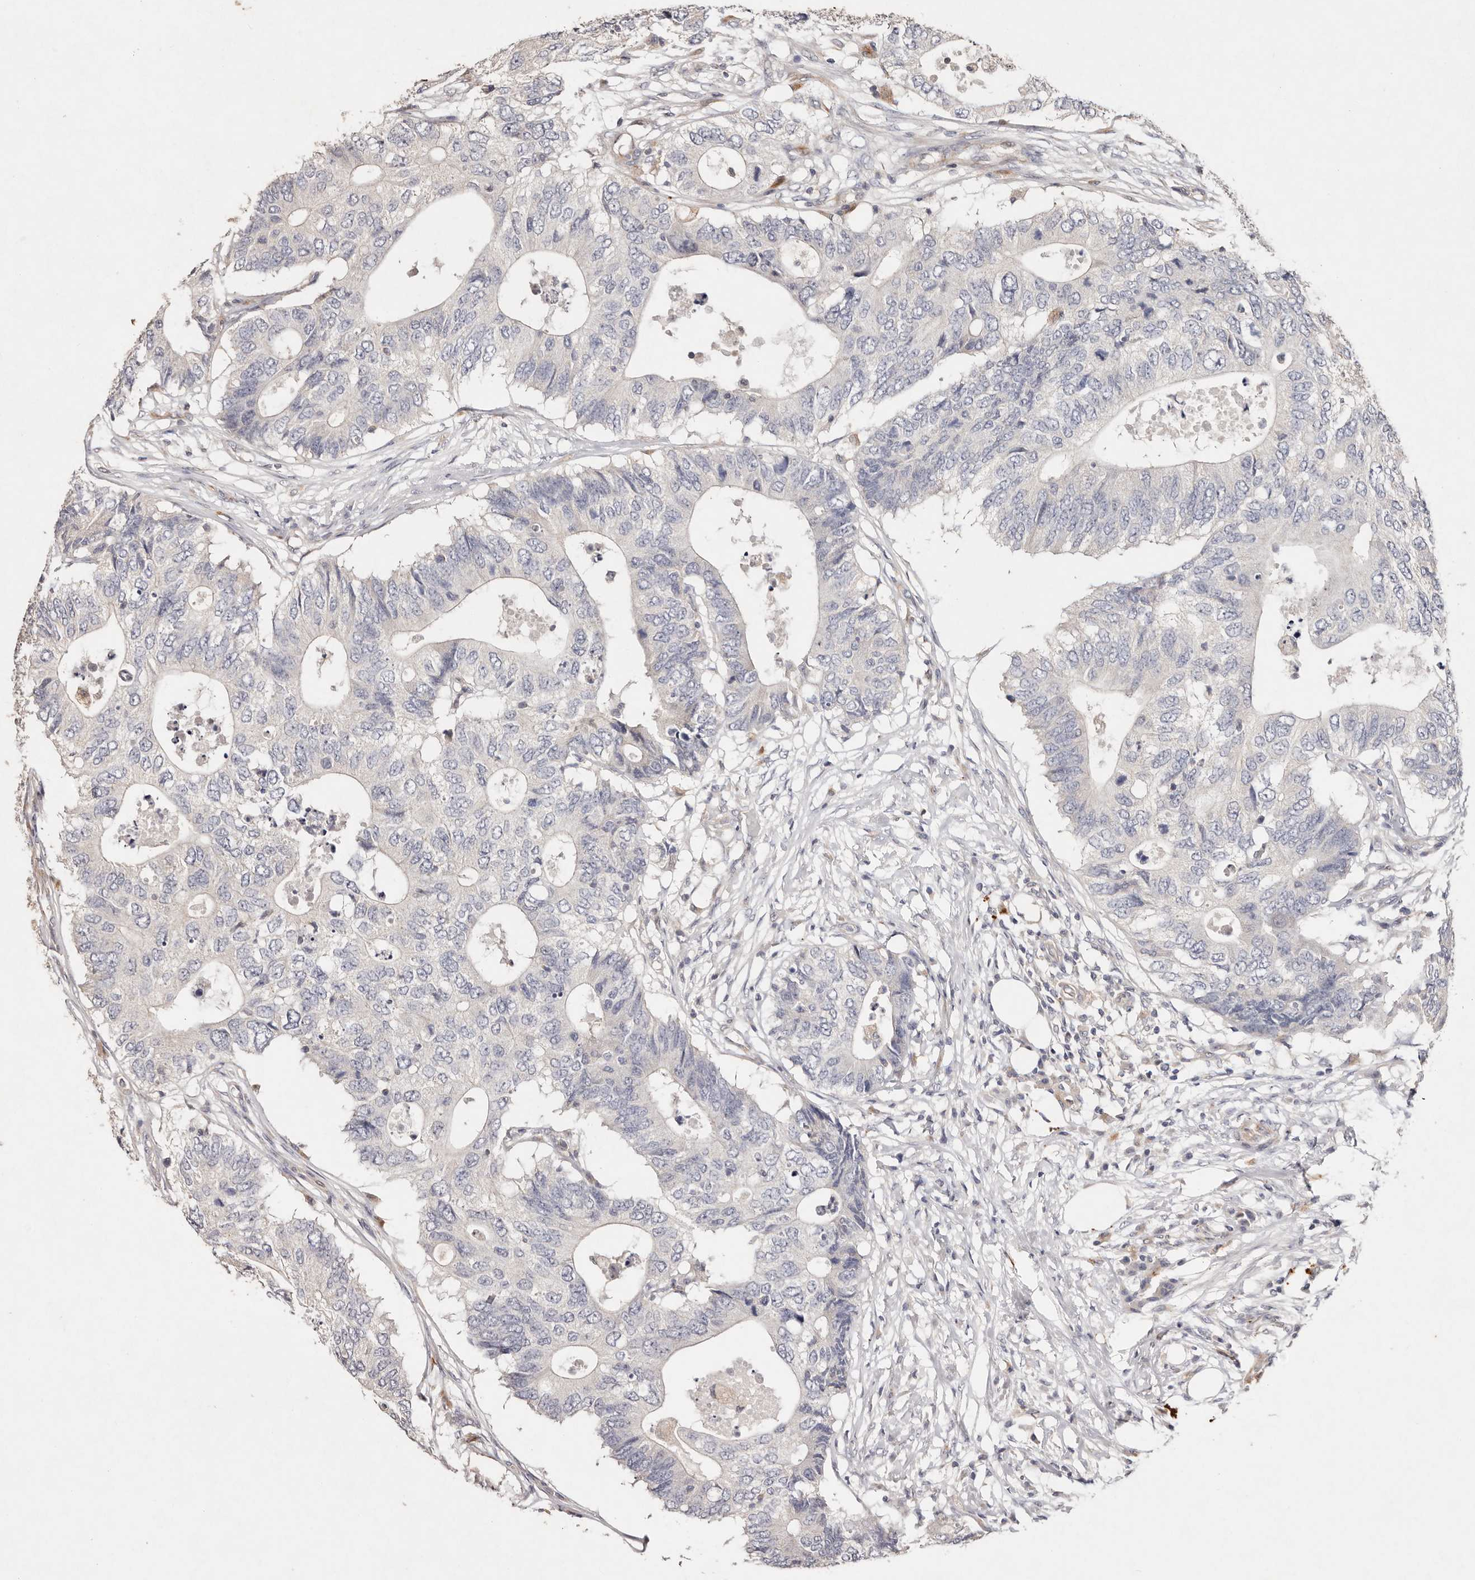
{"staining": {"intensity": "negative", "quantity": "none", "location": "none"}, "tissue": "colorectal cancer", "cell_type": "Tumor cells", "image_type": "cancer", "snomed": [{"axis": "morphology", "description": "Adenocarcinoma, NOS"}, {"axis": "topography", "description": "Colon"}], "caption": "Immunohistochemistry image of human adenocarcinoma (colorectal) stained for a protein (brown), which reveals no positivity in tumor cells.", "gene": "THBS3", "patient": {"sex": "male", "age": 71}}